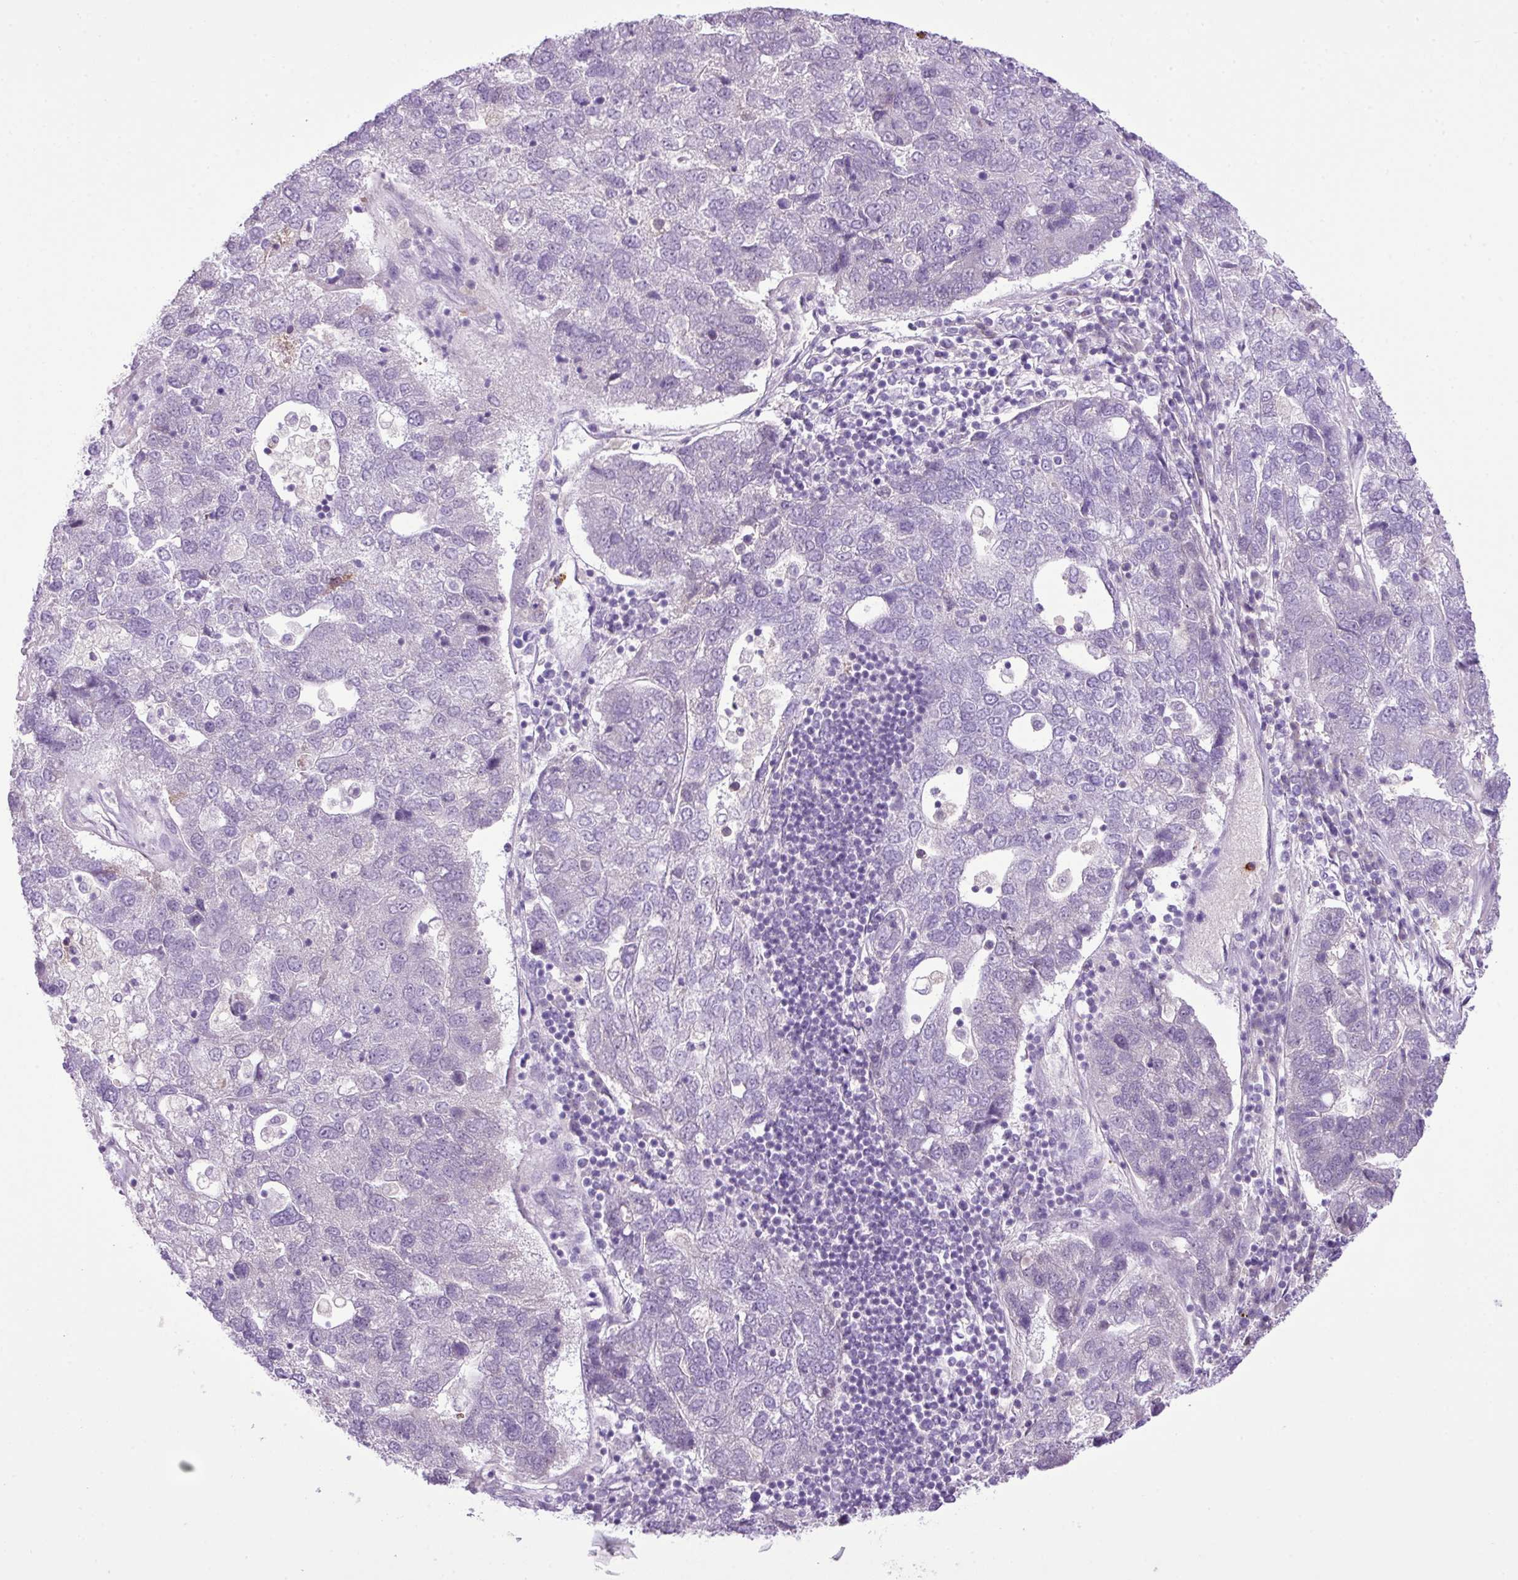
{"staining": {"intensity": "negative", "quantity": "none", "location": "none"}, "tissue": "pancreatic cancer", "cell_type": "Tumor cells", "image_type": "cancer", "snomed": [{"axis": "morphology", "description": "Adenocarcinoma, NOS"}, {"axis": "topography", "description": "Pancreas"}], "caption": "This is an immunohistochemistry (IHC) image of human pancreatic cancer. There is no staining in tumor cells.", "gene": "HTR3E", "patient": {"sex": "female", "age": 61}}